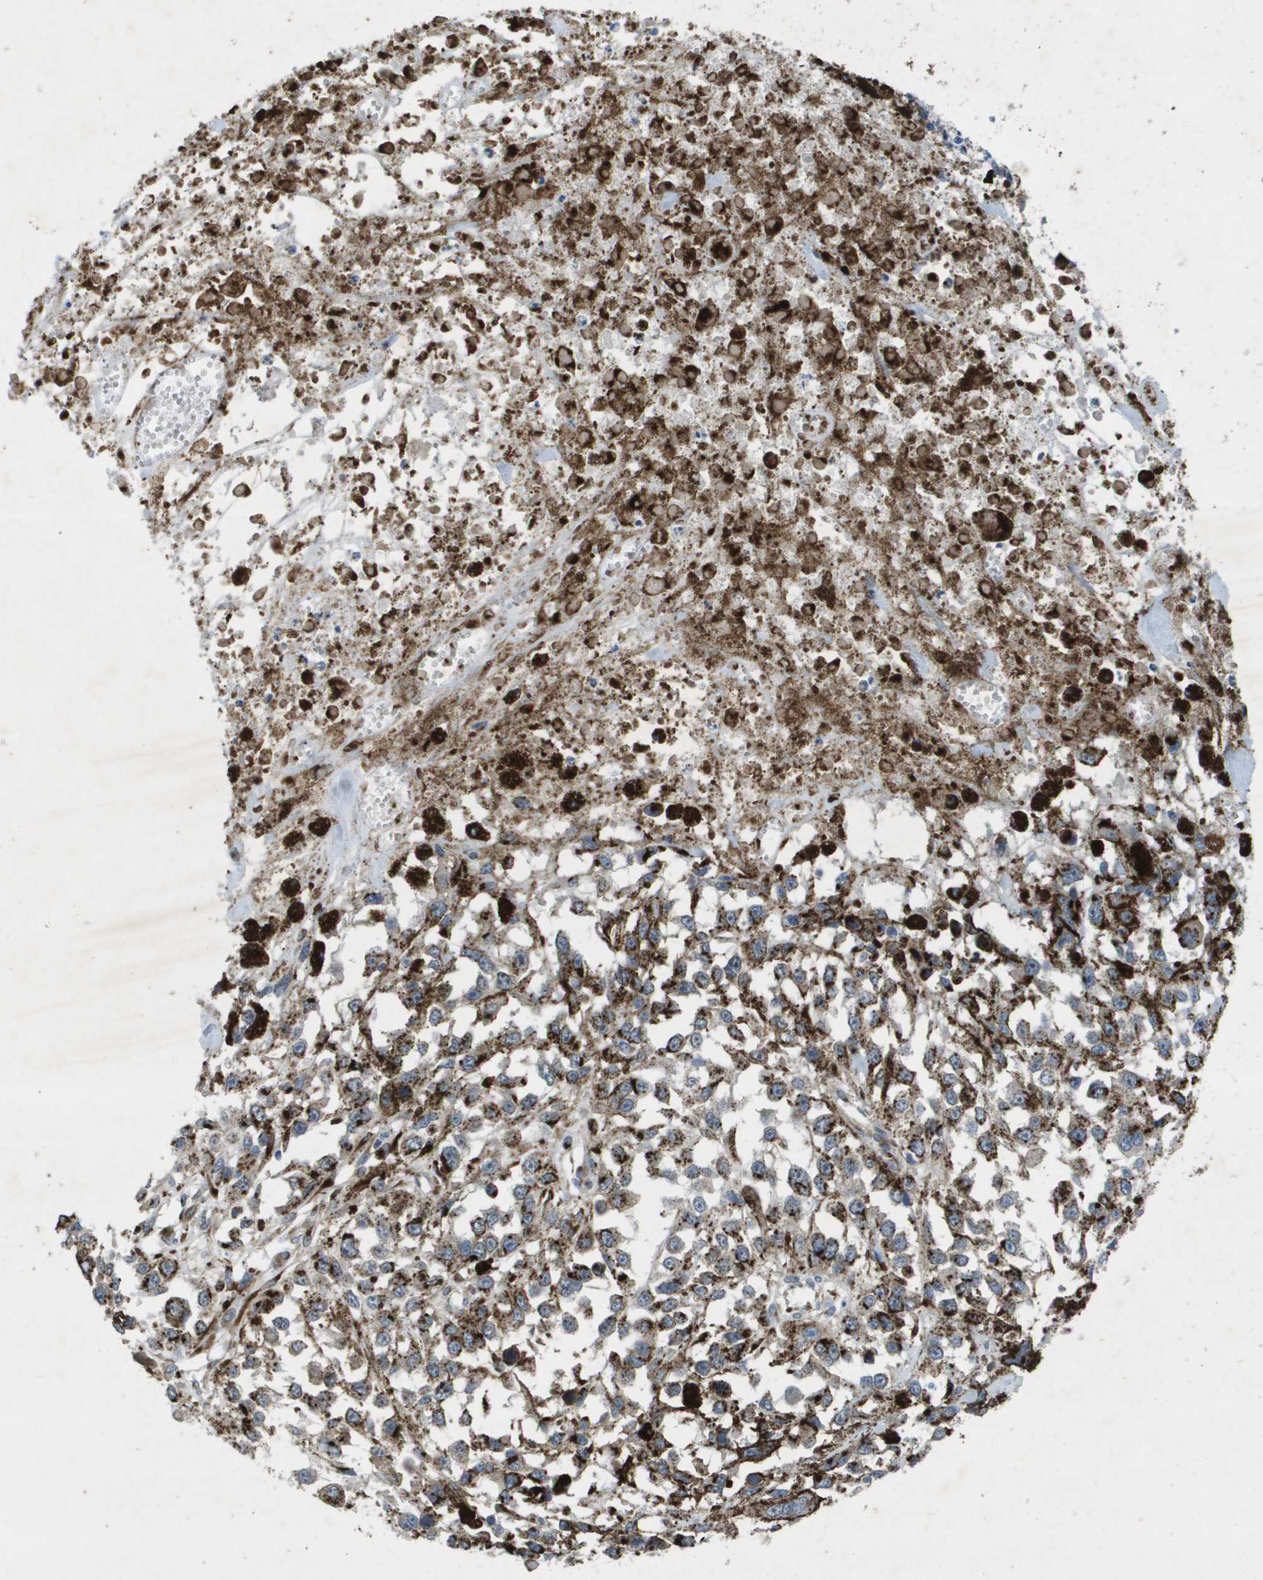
{"staining": {"intensity": "moderate", "quantity": ">75%", "location": "cytoplasmic/membranous"}, "tissue": "melanoma", "cell_type": "Tumor cells", "image_type": "cancer", "snomed": [{"axis": "morphology", "description": "Malignant melanoma, Metastatic site"}, {"axis": "topography", "description": "Lymph node"}], "caption": "Moderate cytoplasmic/membranous expression for a protein is identified in about >75% of tumor cells of malignant melanoma (metastatic site) using immunohistochemistry.", "gene": "QSOX2", "patient": {"sex": "male", "age": 59}}